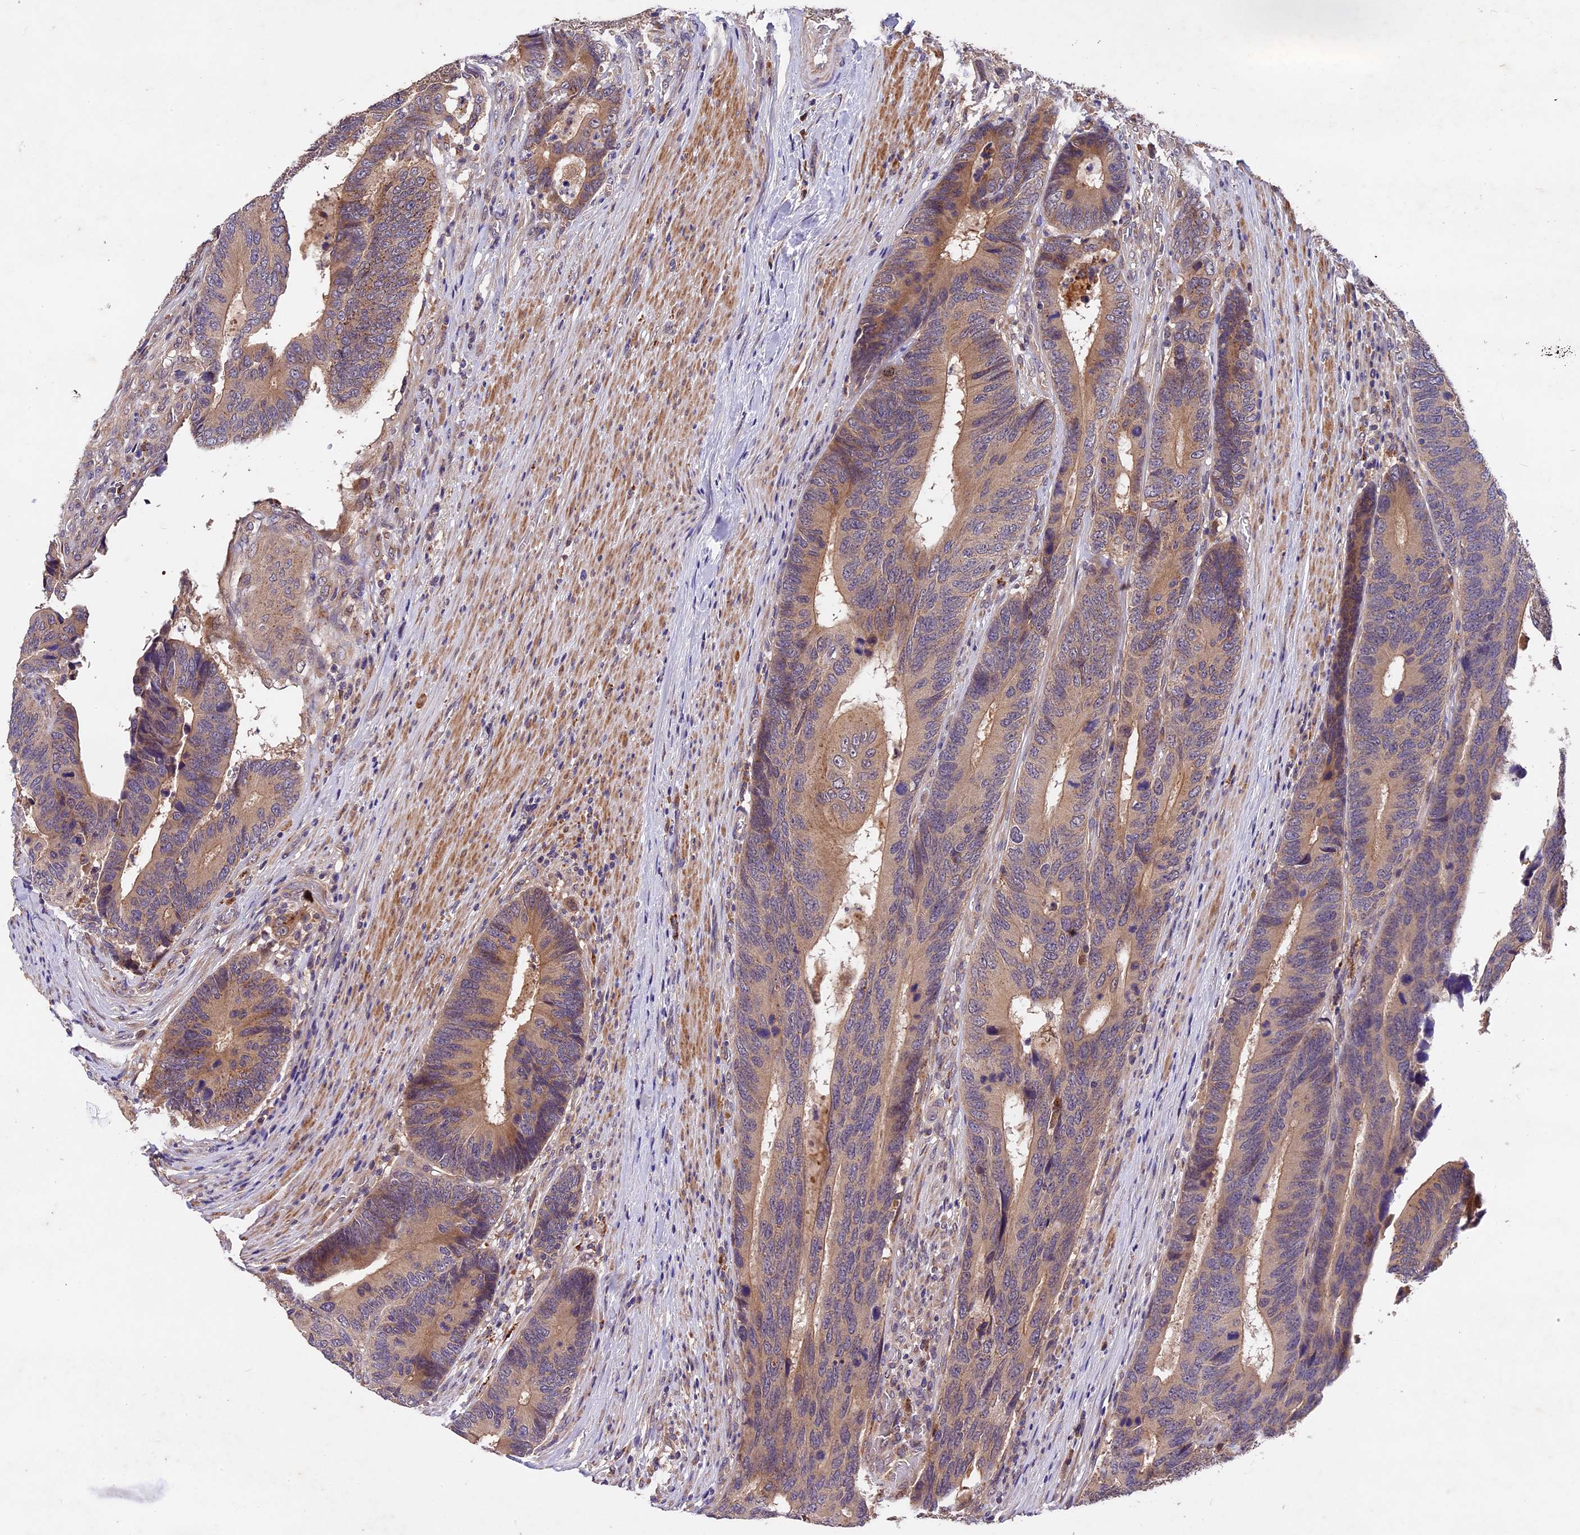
{"staining": {"intensity": "moderate", "quantity": "<25%", "location": "cytoplasmic/membranous"}, "tissue": "colorectal cancer", "cell_type": "Tumor cells", "image_type": "cancer", "snomed": [{"axis": "morphology", "description": "Adenocarcinoma, NOS"}, {"axis": "topography", "description": "Colon"}], "caption": "Protein expression analysis of colorectal adenocarcinoma demonstrates moderate cytoplasmic/membranous positivity in approximately <25% of tumor cells.", "gene": "COPE", "patient": {"sex": "male", "age": 87}}